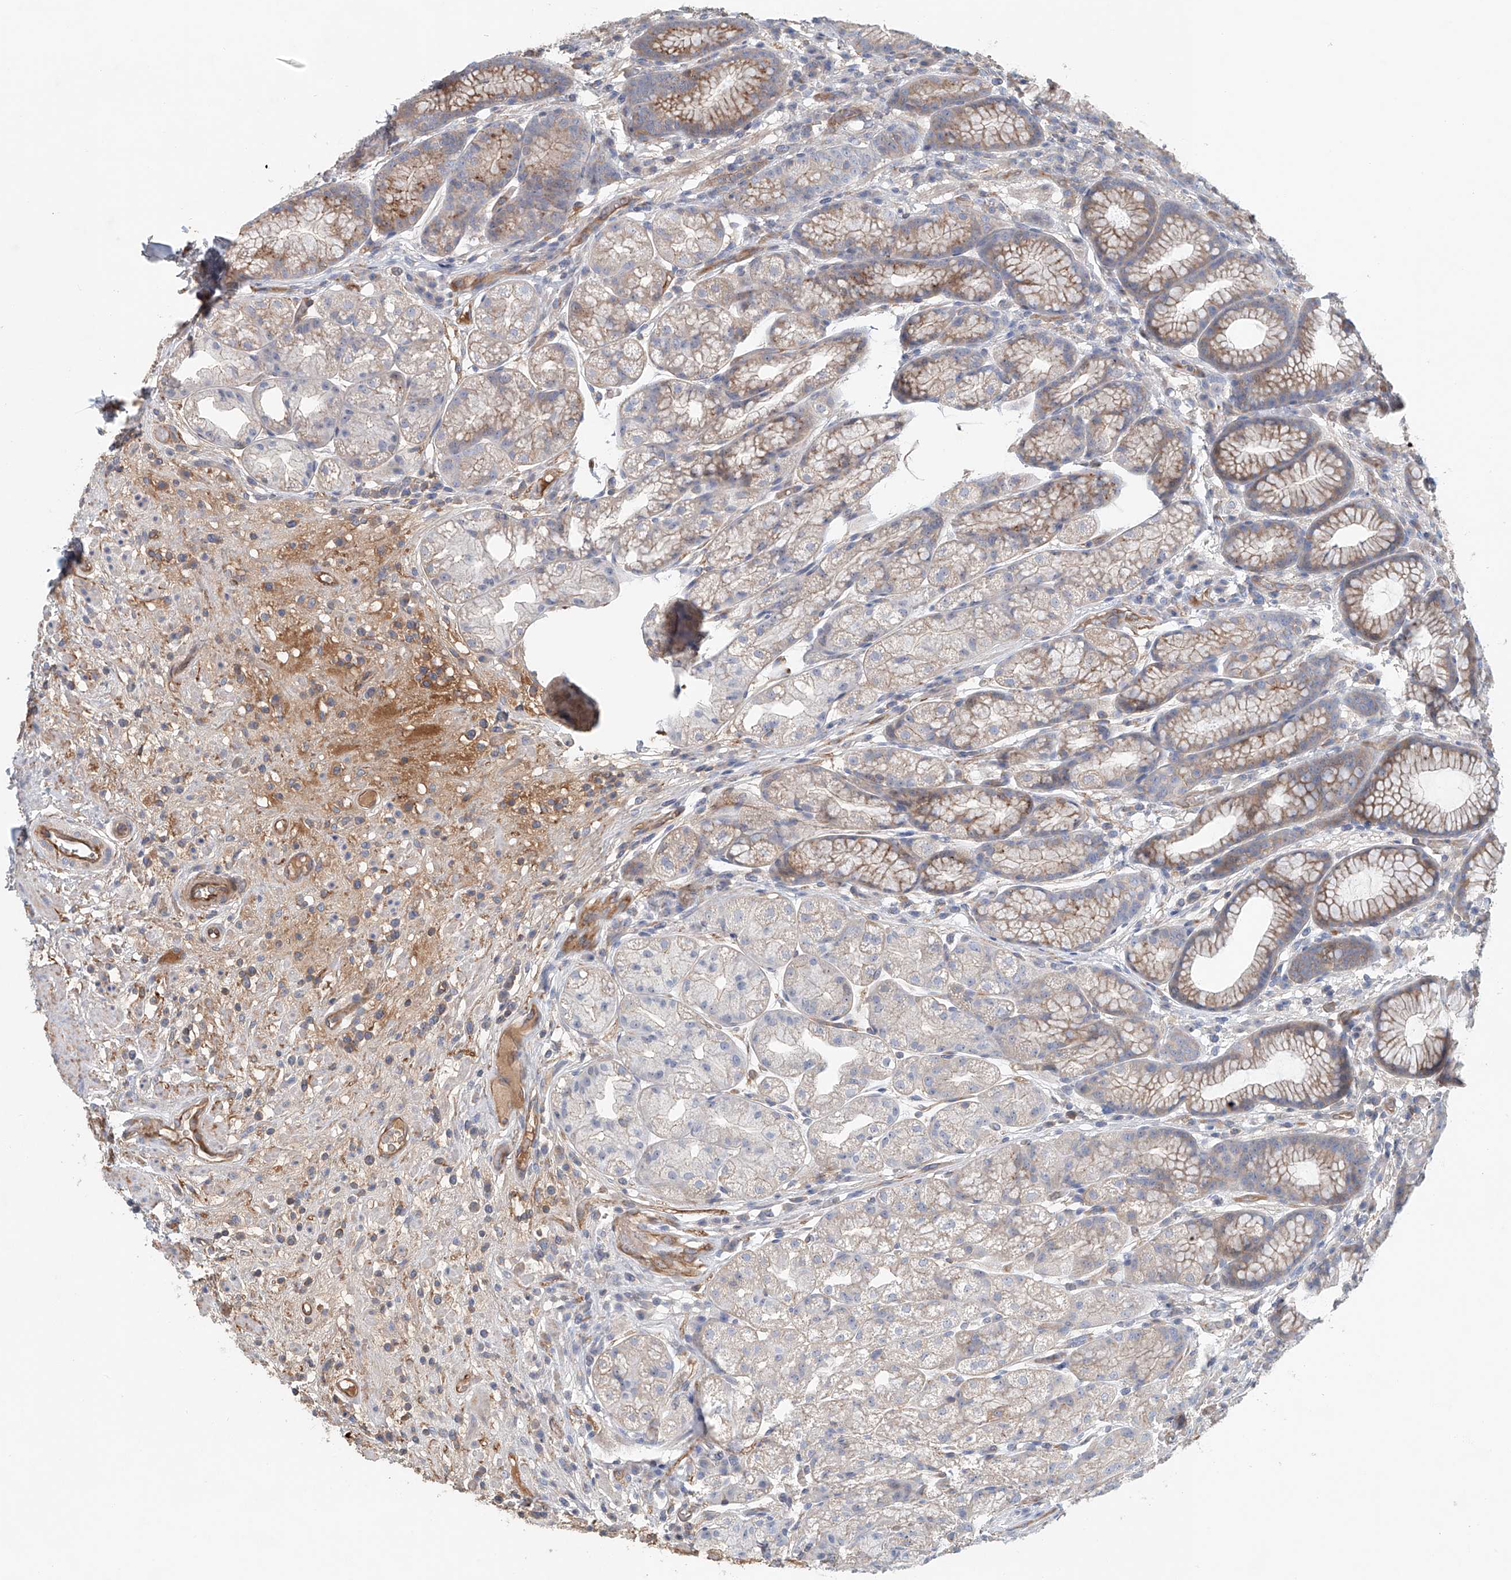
{"staining": {"intensity": "moderate", "quantity": "<25%", "location": "cytoplasmic/membranous"}, "tissue": "stomach", "cell_type": "Glandular cells", "image_type": "normal", "snomed": [{"axis": "morphology", "description": "Normal tissue, NOS"}, {"axis": "topography", "description": "Stomach"}], "caption": "A brown stain labels moderate cytoplasmic/membranous staining of a protein in glandular cells of normal stomach. The staining was performed using DAB, with brown indicating positive protein expression. Nuclei are stained blue with hematoxylin.", "gene": "FRYL", "patient": {"sex": "male", "age": 57}}